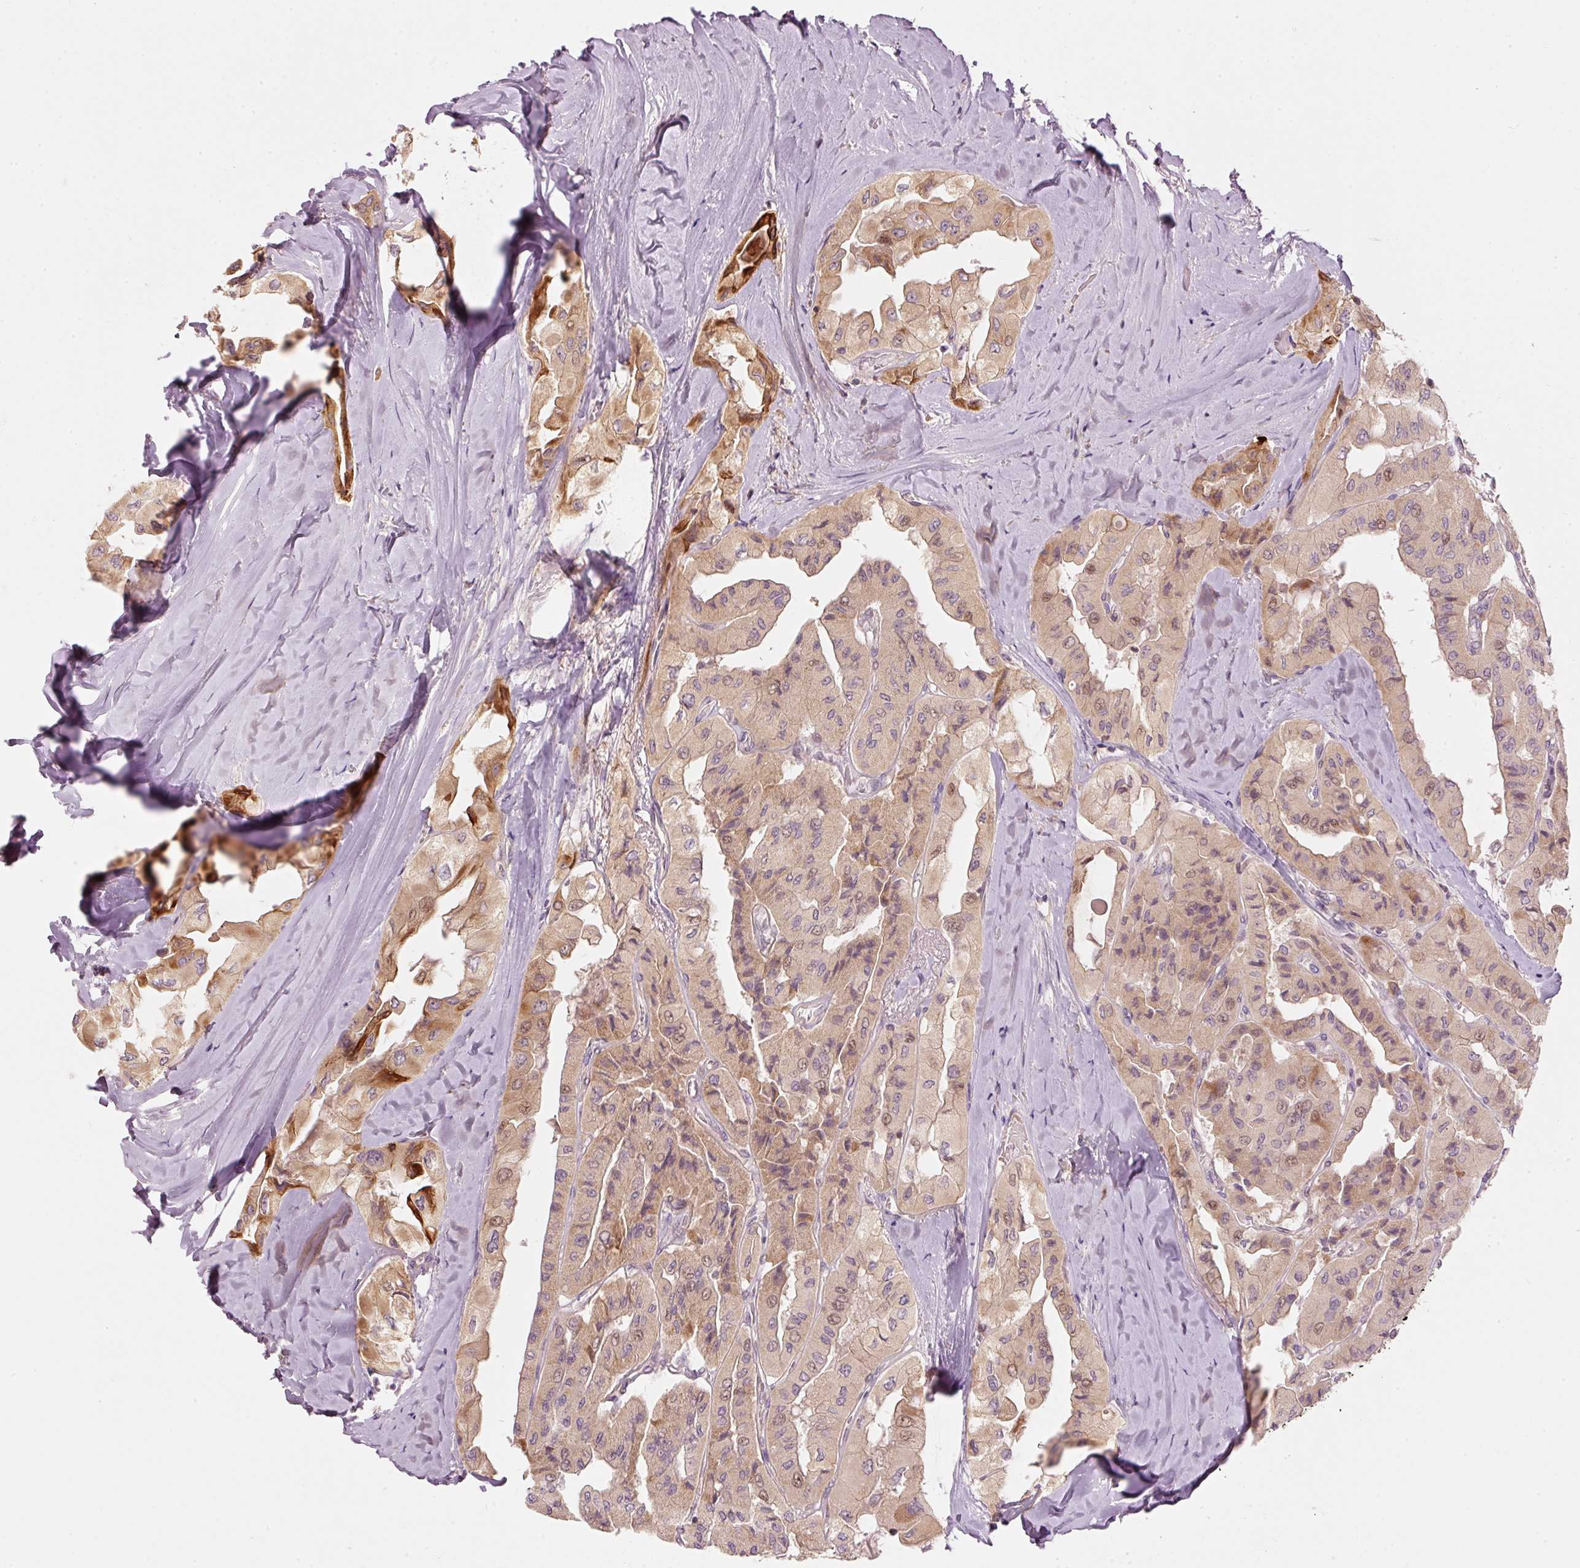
{"staining": {"intensity": "moderate", "quantity": ">75%", "location": "cytoplasmic/membranous"}, "tissue": "thyroid cancer", "cell_type": "Tumor cells", "image_type": "cancer", "snomed": [{"axis": "morphology", "description": "Normal tissue, NOS"}, {"axis": "morphology", "description": "Papillary adenocarcinoma, NOS"}, {"axis": "topography", "description": "Thyroid gland"}], "caption": "High-power microscopy captured an IHC photomicrograph of thyroid cancer (papillary adenocarcinoma), revealing moderate cytoplasmic/membranous positivity in approximately >75% of tumor cells.", "gene": "MAP10", "patient": {"sex": "female", "age": 59}}